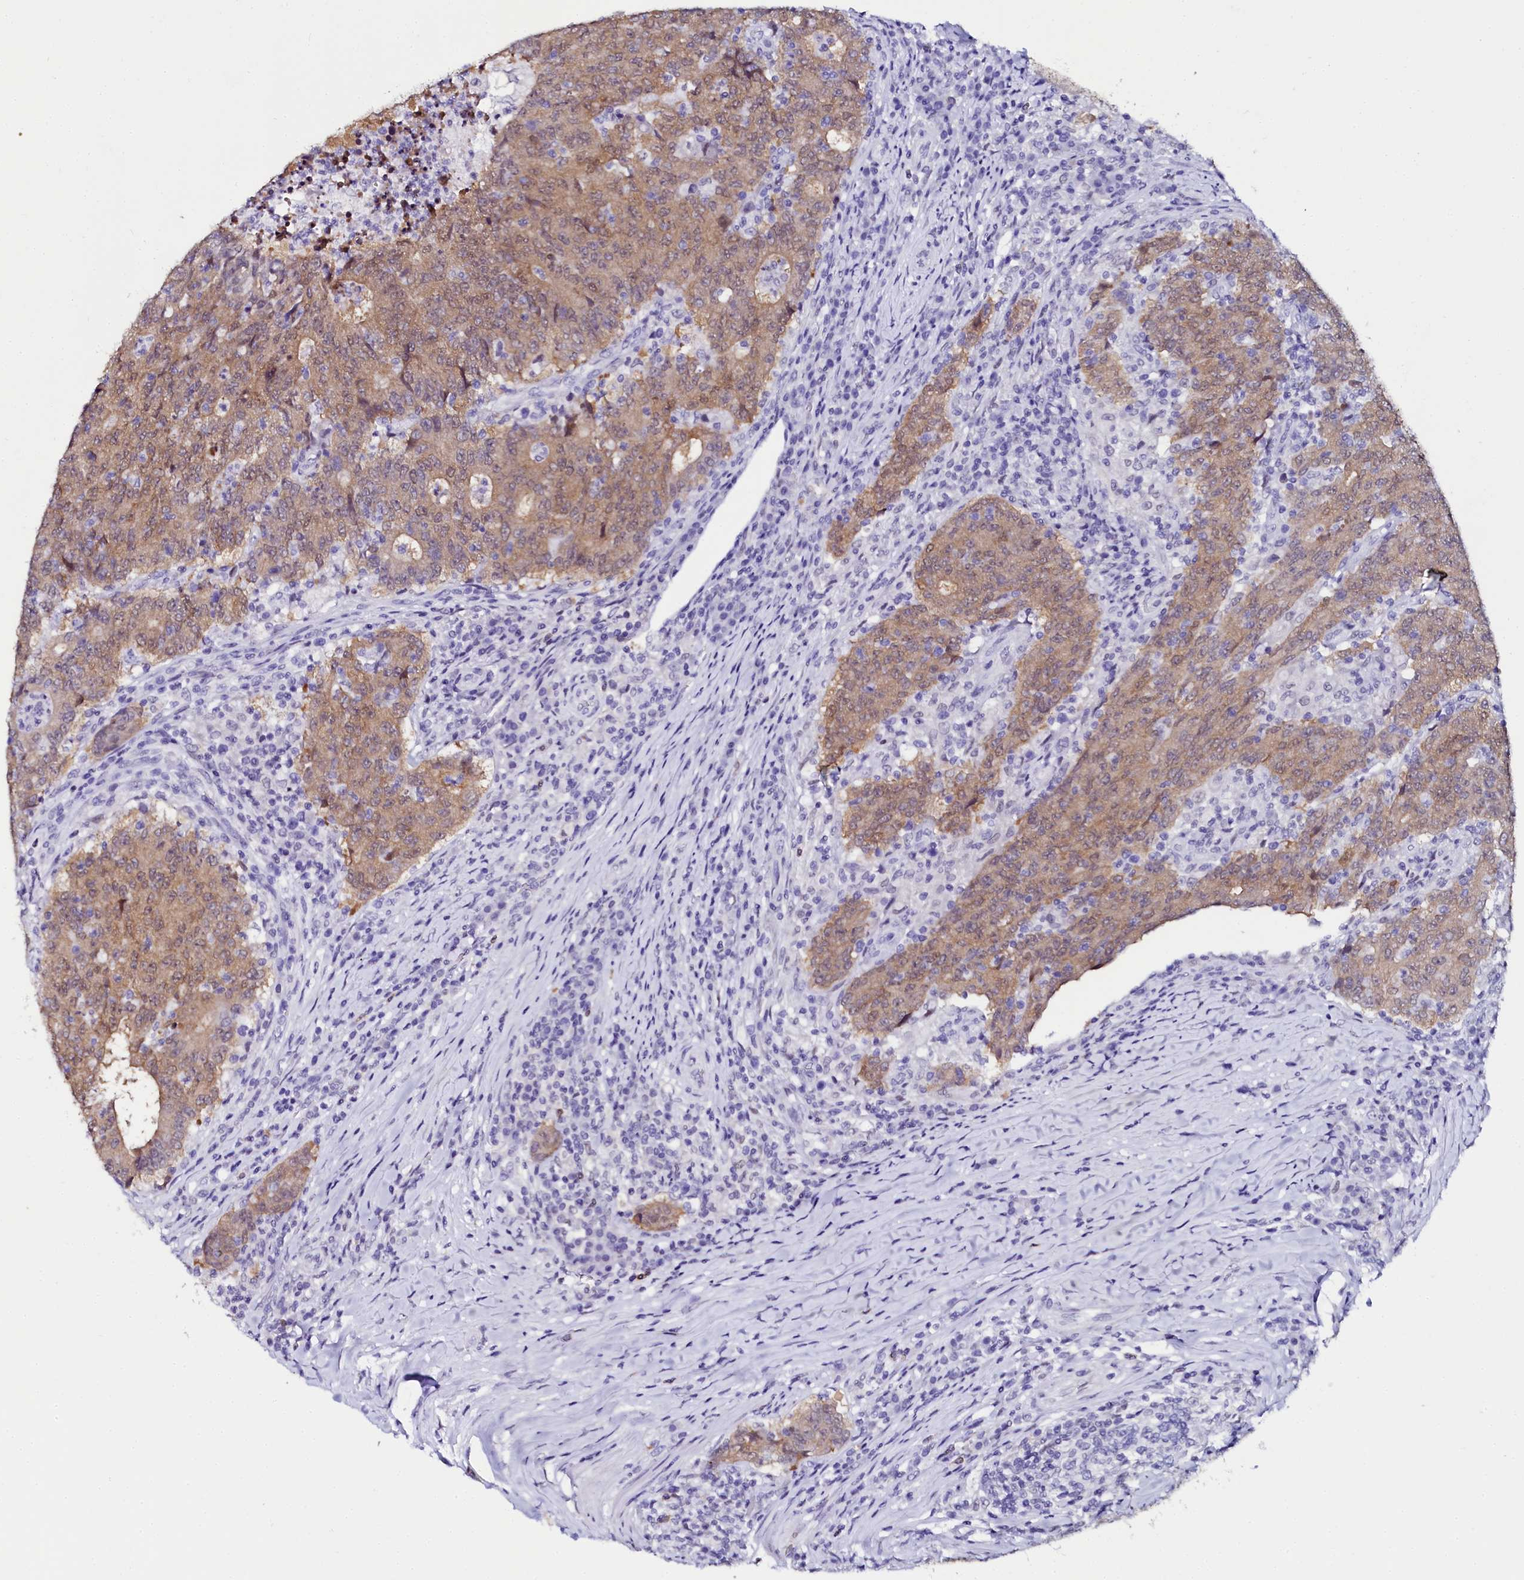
{"staining": {"intensity": "moderate", "quantity": ">75%", "location": "cytoplasmic/membranous"}, "tissue": "colorectal cancer", "cell_type": "Tumor cells", "image_type": "cancer", "snomed": [{"axis": "morphology", "description": "Adenocarcinoma, NOS"}, {"axis": "topography", "description": "Colon"}], "caption": "A photomicrograph of colorectal cancer (adenocarcinoma) stained for a protein reveals moderate cytoplasmic/membranous brown staining in tumor cells.", "gene": "SORD", "patient": {"sex": "female", "age": 75}}